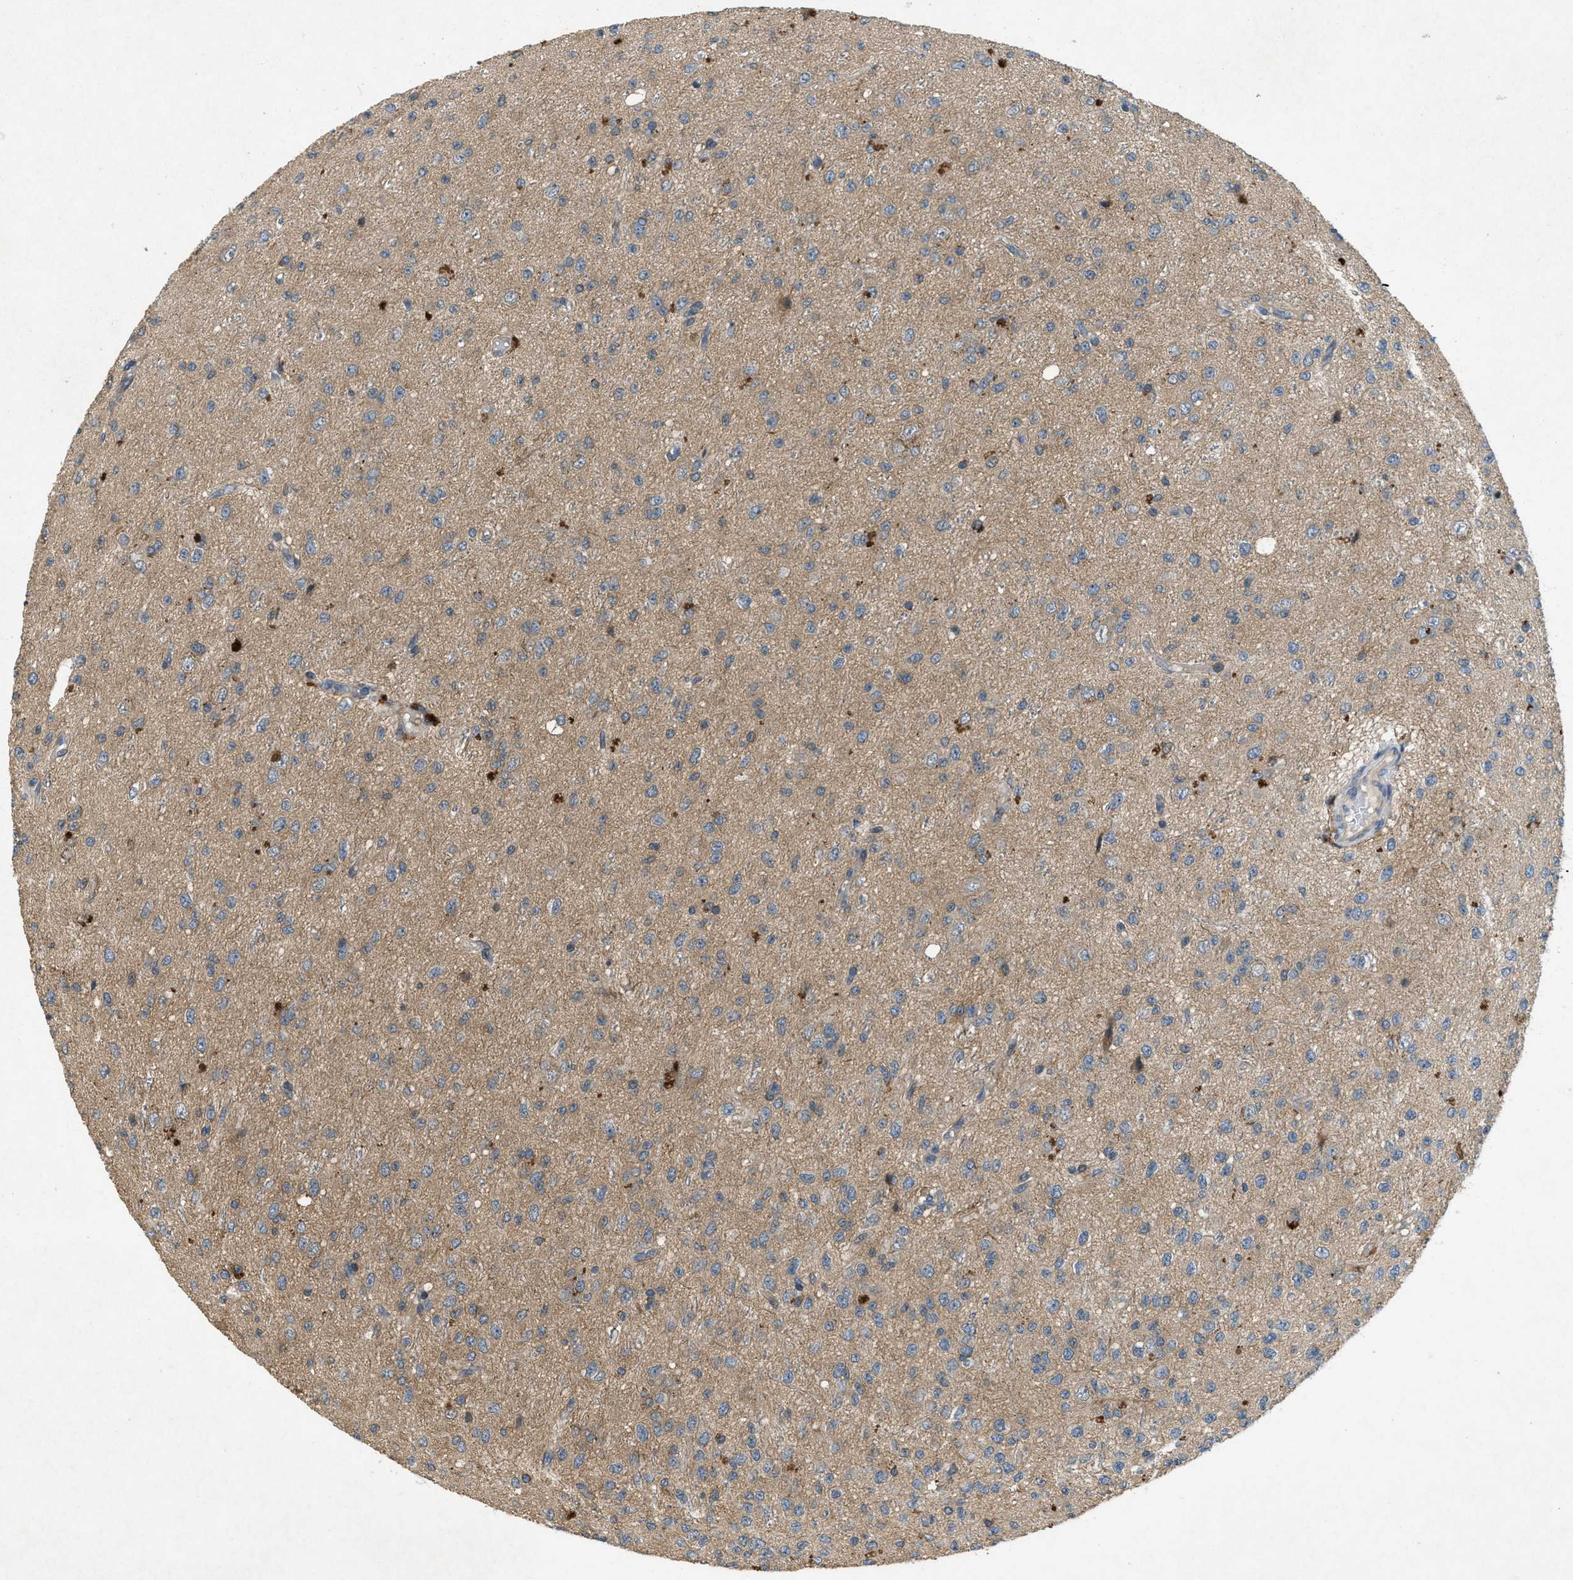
{"staining": {"intensity": "negative", "quantity": "none", "location": "none"}, "tissue": "glioma", "cell_type": "Tumor cells", "image_type": "cancer", "snomed": [{"axis": "morphology", "description": "Glioma, malignant, High grade"}, {"axis": "topography", "description": "pancreas cauda"}], "caption": "Malignant glioma (high-grade) was stained to show a protein in brown. There is no significant expression in tumor cells. (Brightfield microscopy of DAB IHC at high magnification).", "gene": "ADCY6", "patient": {"sex": "male", "age": 60}}